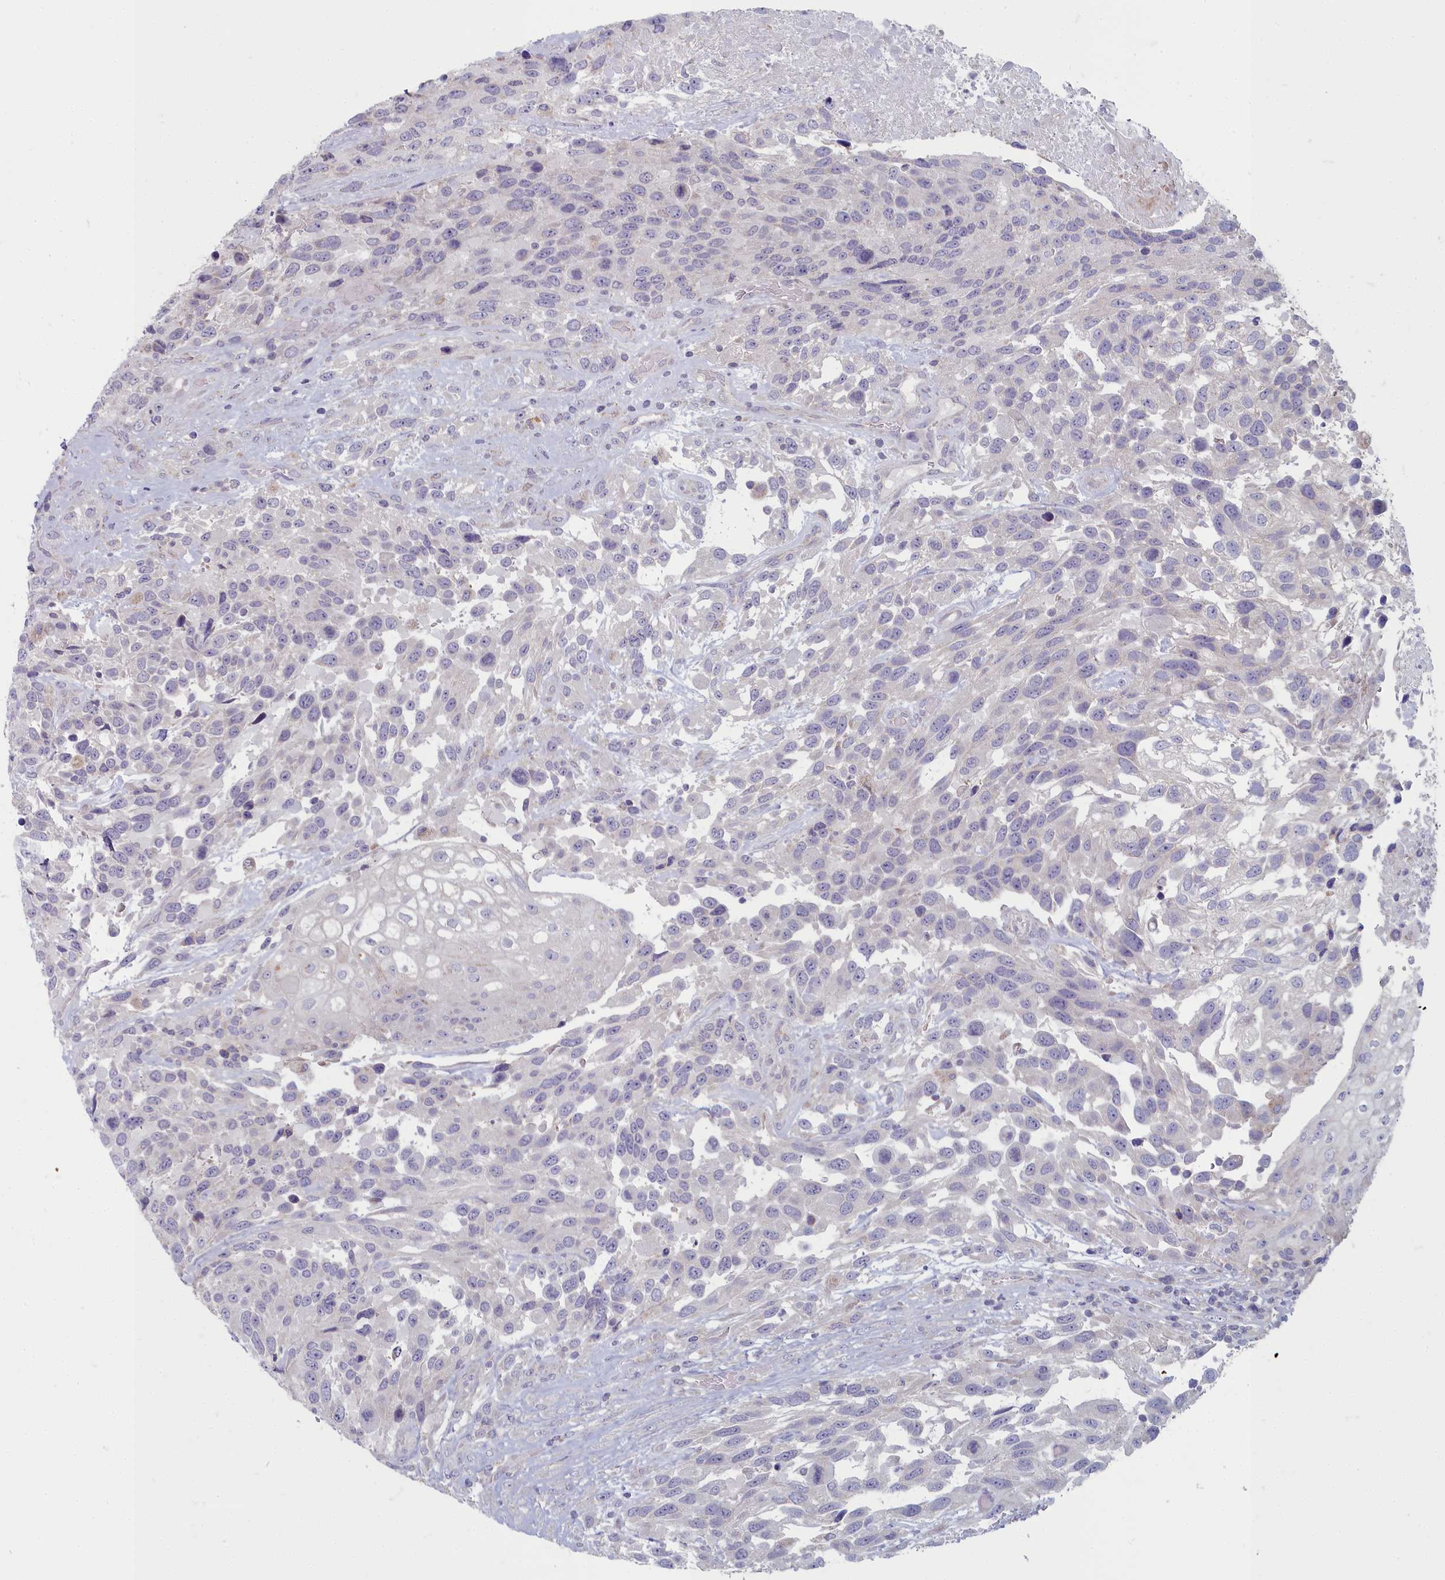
{"staining": {"intensity": "negative", "quantity": "none", "location": "none"}, "tissue": "urothelial cancer", "cell_type": "Tumor cells", "image_type": "cancer", "snomed": [{"axis": "morphology", "description": "Urothelial carcinoma, High grade"}, {"axis": "topography", "description": "Urinary bladder"}], "caption": "Urothelial cancer stained for a protein using IHC displays no expression tumor cells.", "gene": "INSYN2A", "patient": {"sex": "female", "age": 70}}